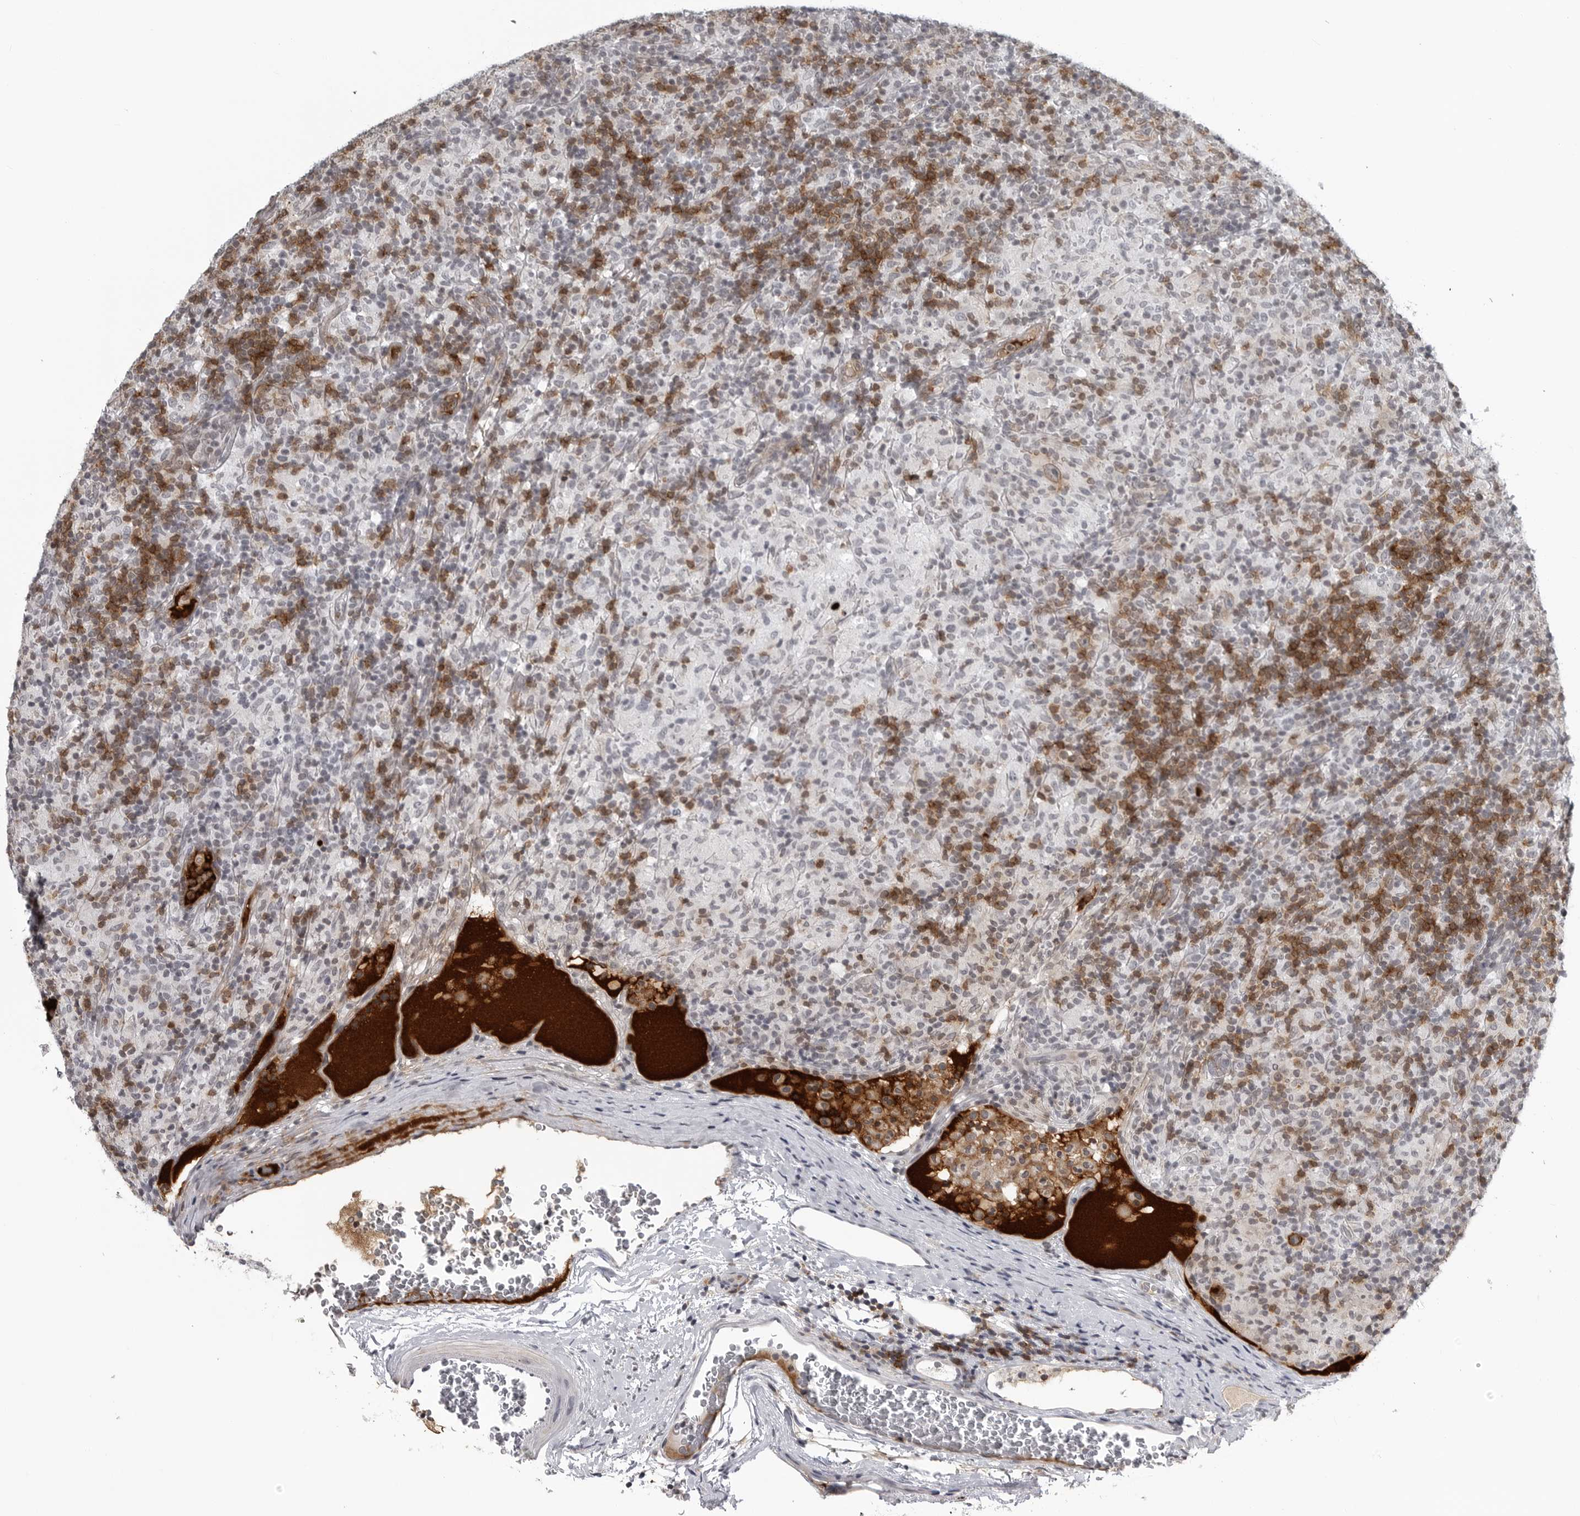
{"staining": {"intensity": "weak", "quantity": "25%-75%", "location": "cytoplasmic/membranous"}, "tissue": "lymphoma", "cell_type": "Tumor cells", "image_type": "cancer", "snomed": [{"axis": "morphology", "description": "Hodgkin's disease, NOS"}, {"axis": "topography", "description": "Lymph node"}], "caption": "Hodgkin's disease stained with a protein marker displays weak staining in tumor cells.", "gene": "CXCR5", "patient": {"sex": "male", "age": 70}}